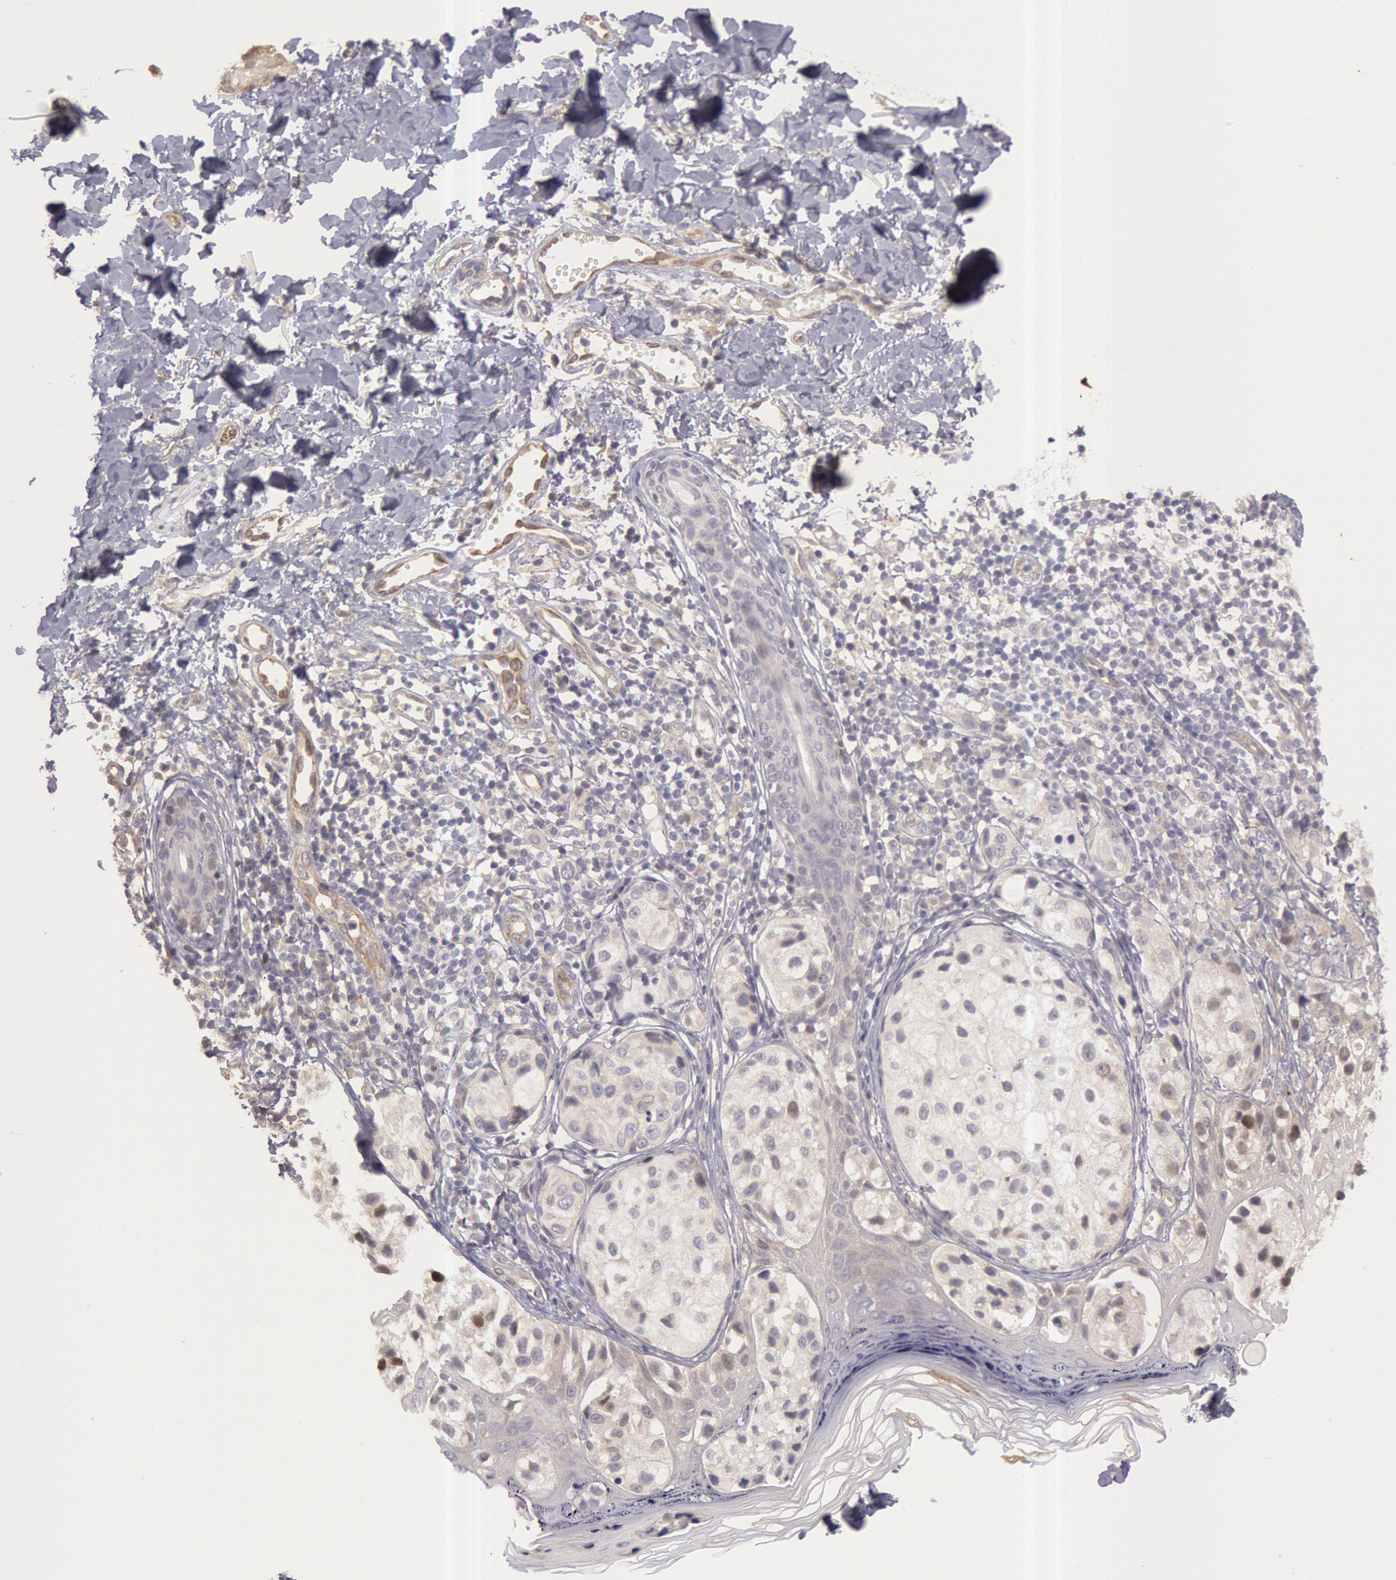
{"staining": {"intensity": "negative", "quantity": "none", "location": "none"}, "tissue": "melanoma", "cell_type": "Tumor cells", "image_type": "cancer", "snomed": [{"axis": "morphology", "description": "Malignant melanoma, NOS"}, {"axis": "topography", "description": "Skin"}], "caption": "Immunohistochemical staining of human malignant melanoma exhibits no significant expression in tumor cells. Nuclei are stained in blue.", "gene": "AMOTL1", "patient": {"sex": "male", "age": 23}}